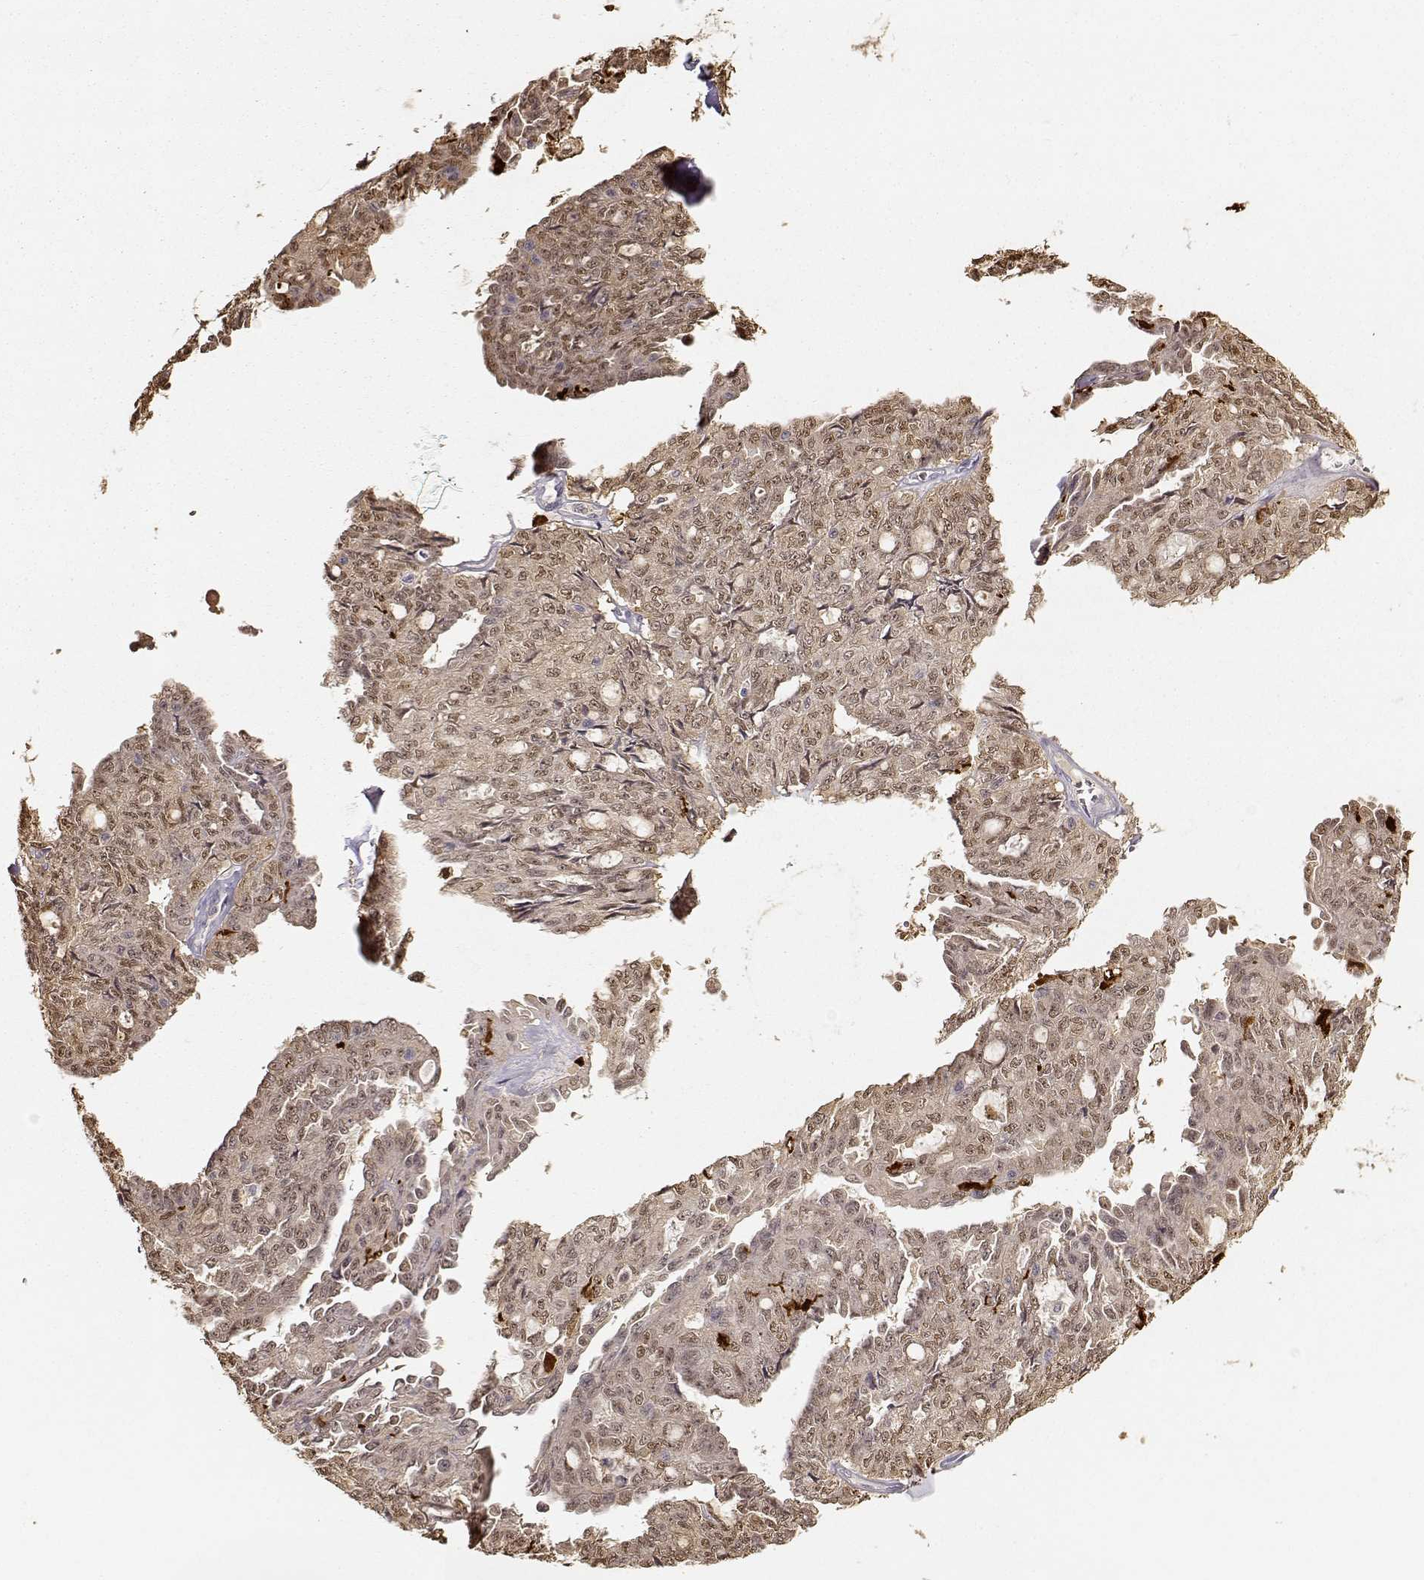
{"staining": {"intensity": "moderate", "quantity": ">75%", "location": "cytoplasmic/membranous,nuclear"}, "tissue": "ovarian cancer", "cell_type": "Tumor cells", "image_type": "cancer", "snomed": [{"axis": "morphology", "description": "Cystadenocarcinoma, serous, NOS"}, {"axis": "topography", "description": "Ovary"}], "caption": "Immunohistochemistry (IHC) (DAB) staining of ovarian cancer demonstrates moderate cytoplasmic/membranous and nuclear protein staining in approximately >75% of tumor cells.", "gene": "S100B", "patient": {"sex": "female", "age": 71}}